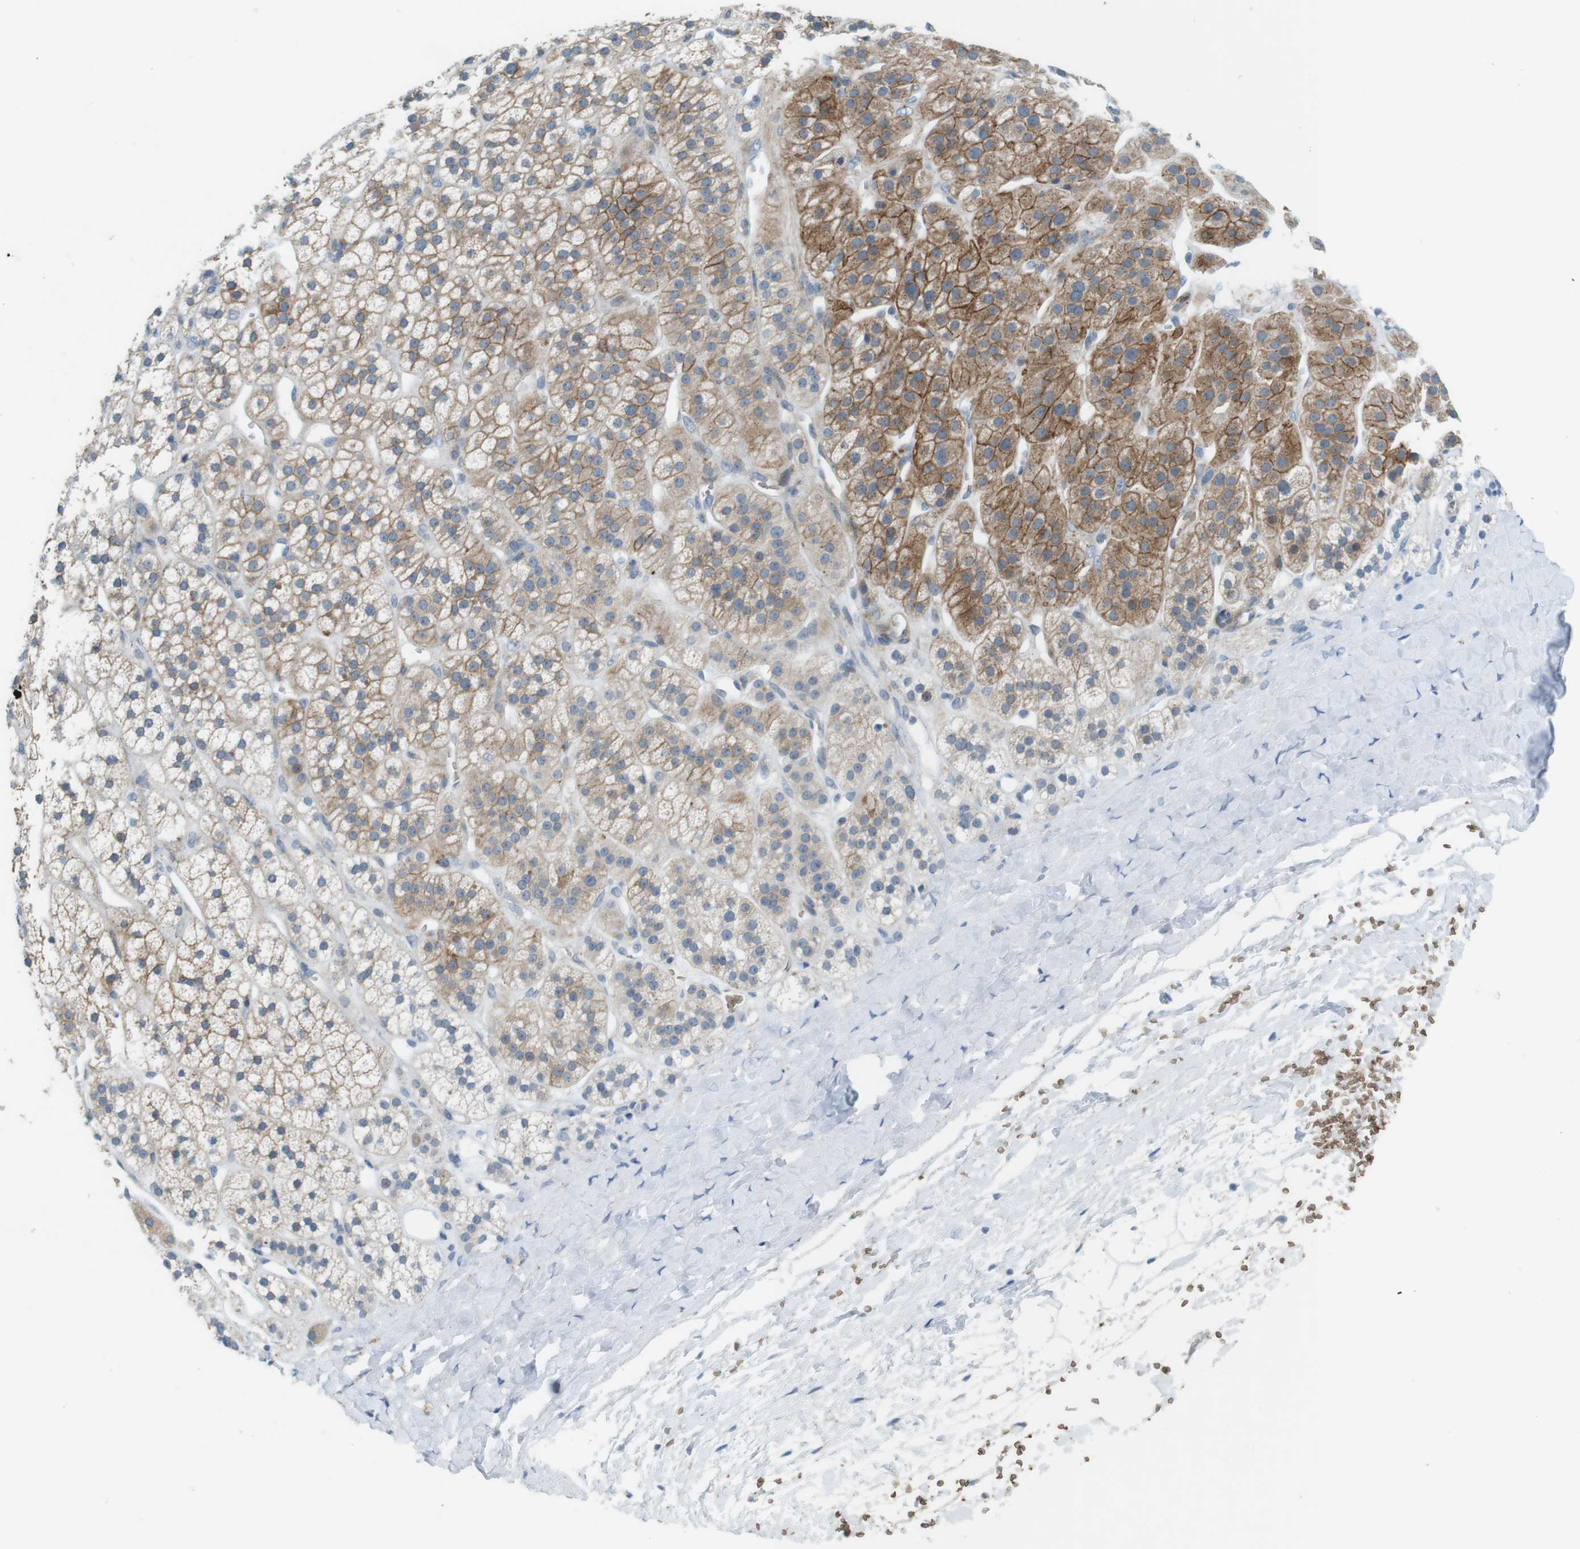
{"staining": {"intensity": "strong", "quantity": "25%-75%", "location": "cytoplasmic/membranous"}, "tissue": "adrenal gland", "cell_type": "Glandular cells", "image_type": "normal", "snomed": [{"axis": "morphology", "description": "Normal tissue, NOS"}, {"axis": "topography", "description": "Adrenal gland"}], "caption": "A brown stain highlights strong cytoplasmic/membranous staining of a protein in glandular cells of unremarkable adrenal gland.", "gene": "TYW1", "patient": {"sex": "male", "age": 56}}